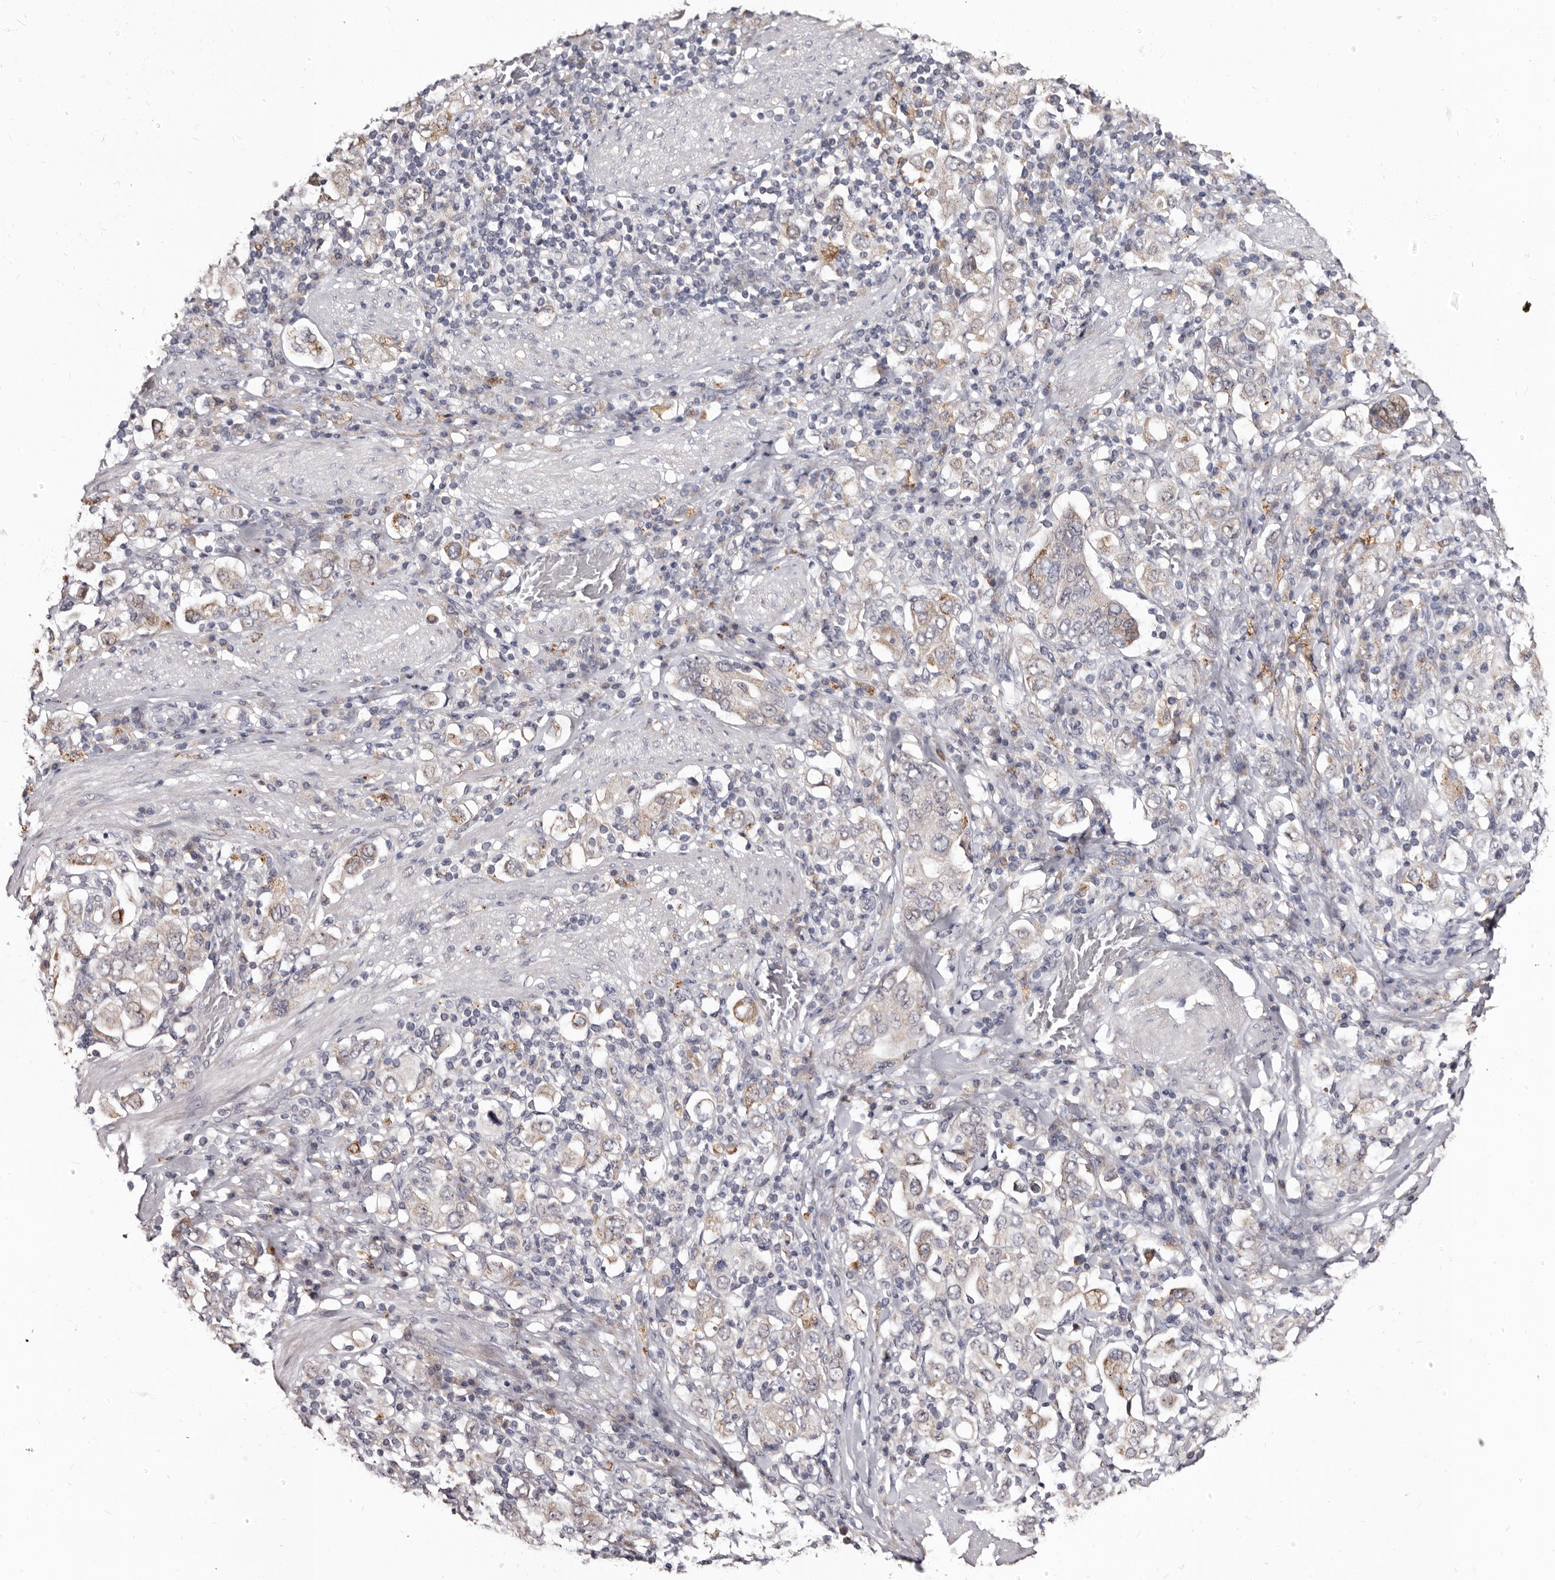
{"staining": {"intensity": "moderate", "quantity": "<25%", "location": "cytoplasmic/membranous"}, "tissue": "stomach cancer", "cell_type": "Tumor cells", "image_type": "cancer", "snomed": [{"axis": "morphology", "description": "Adenocarcinoma, NOS"}, {"axis": "topography", "description": "Stomach, upper"}], "caption": "This micrograph demonstrates immunohistochemistry (IHC) staining of adenocarcinoma (stomach), with low moderate cytoplasmic/membranous staining in about <25% of tumor cells.", "gene": "PTAFR", "patient": {"sex": "male", "age": 62}}